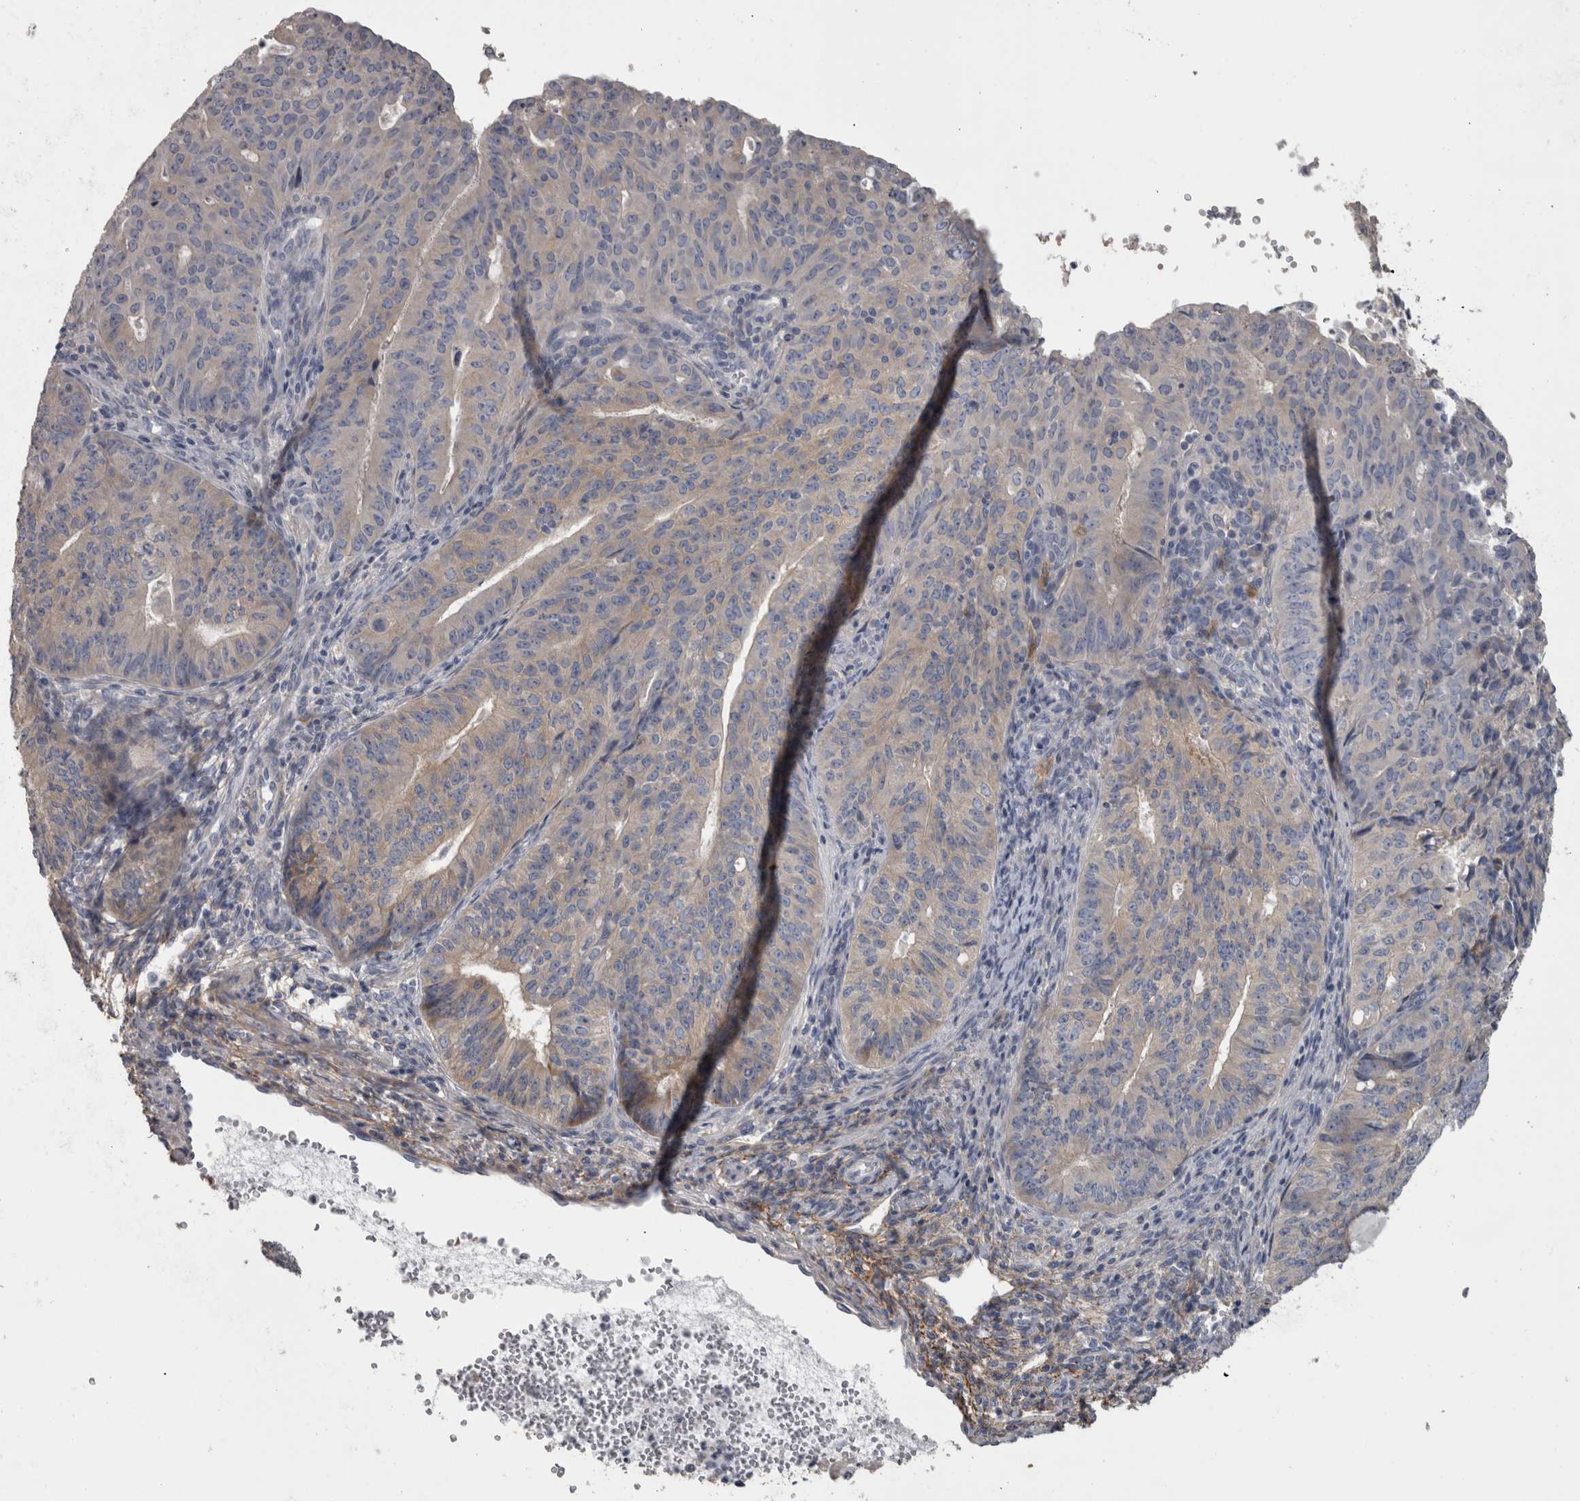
{"staining": {"intensity": "weak", "quantity": "<25%", "location": "cytoplasmic/membranous"}, "tissue": "endometrial cancer", "cell_type": "Tumor cells", "image_type": "cancer", "snomed": [{"axis": "morphology", "description": "Adenocarcinoma, NOS"}, {"axis": "topography", "description": "Endometrium"}], "caption": "Endometrial adenocarcinoma stained for a protein using immunohistochemistry (IHC) shows no expression tumor cells.", "gene": "EFEMP2", "patient": {"sex": "female", "age": 32}}